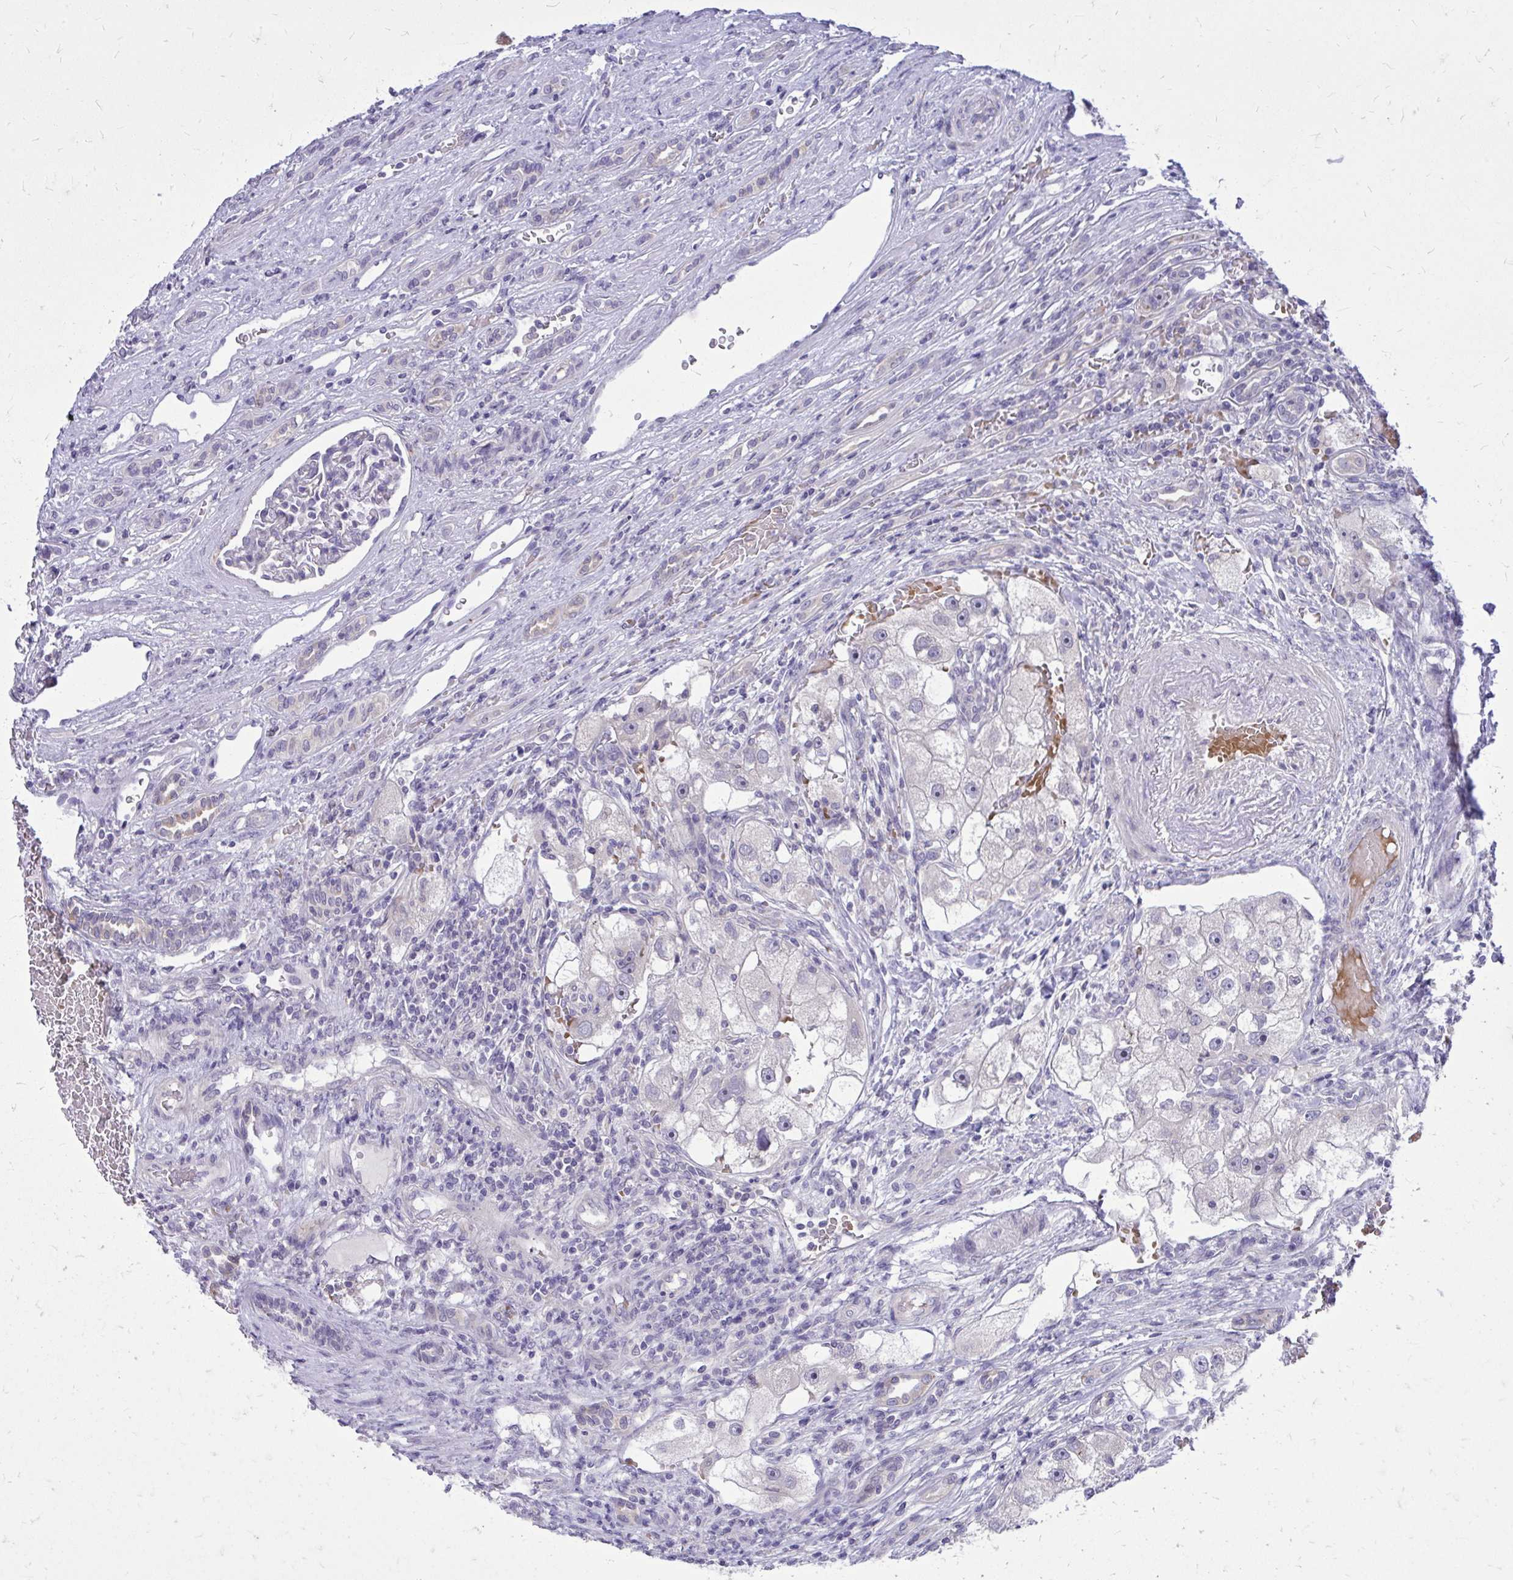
{"staining": {"intensity": "negative", "quantity": "none", "location": "none"}, "tissue": "renal cancer", "cell_type": "Tumor cells", "image_type": "cancer", "snomed": [{"axis": "morphology", "description": "Adenocarcinoma, NOS"}, {"axis": "topography", "description": "Kidney"}], "caption": "Renal cancer was stained to show a protein in brown. There is no significant staining in tumor cells.", "gene": "DPY19L1", "patient": {"sex": "male", "age": 63}}